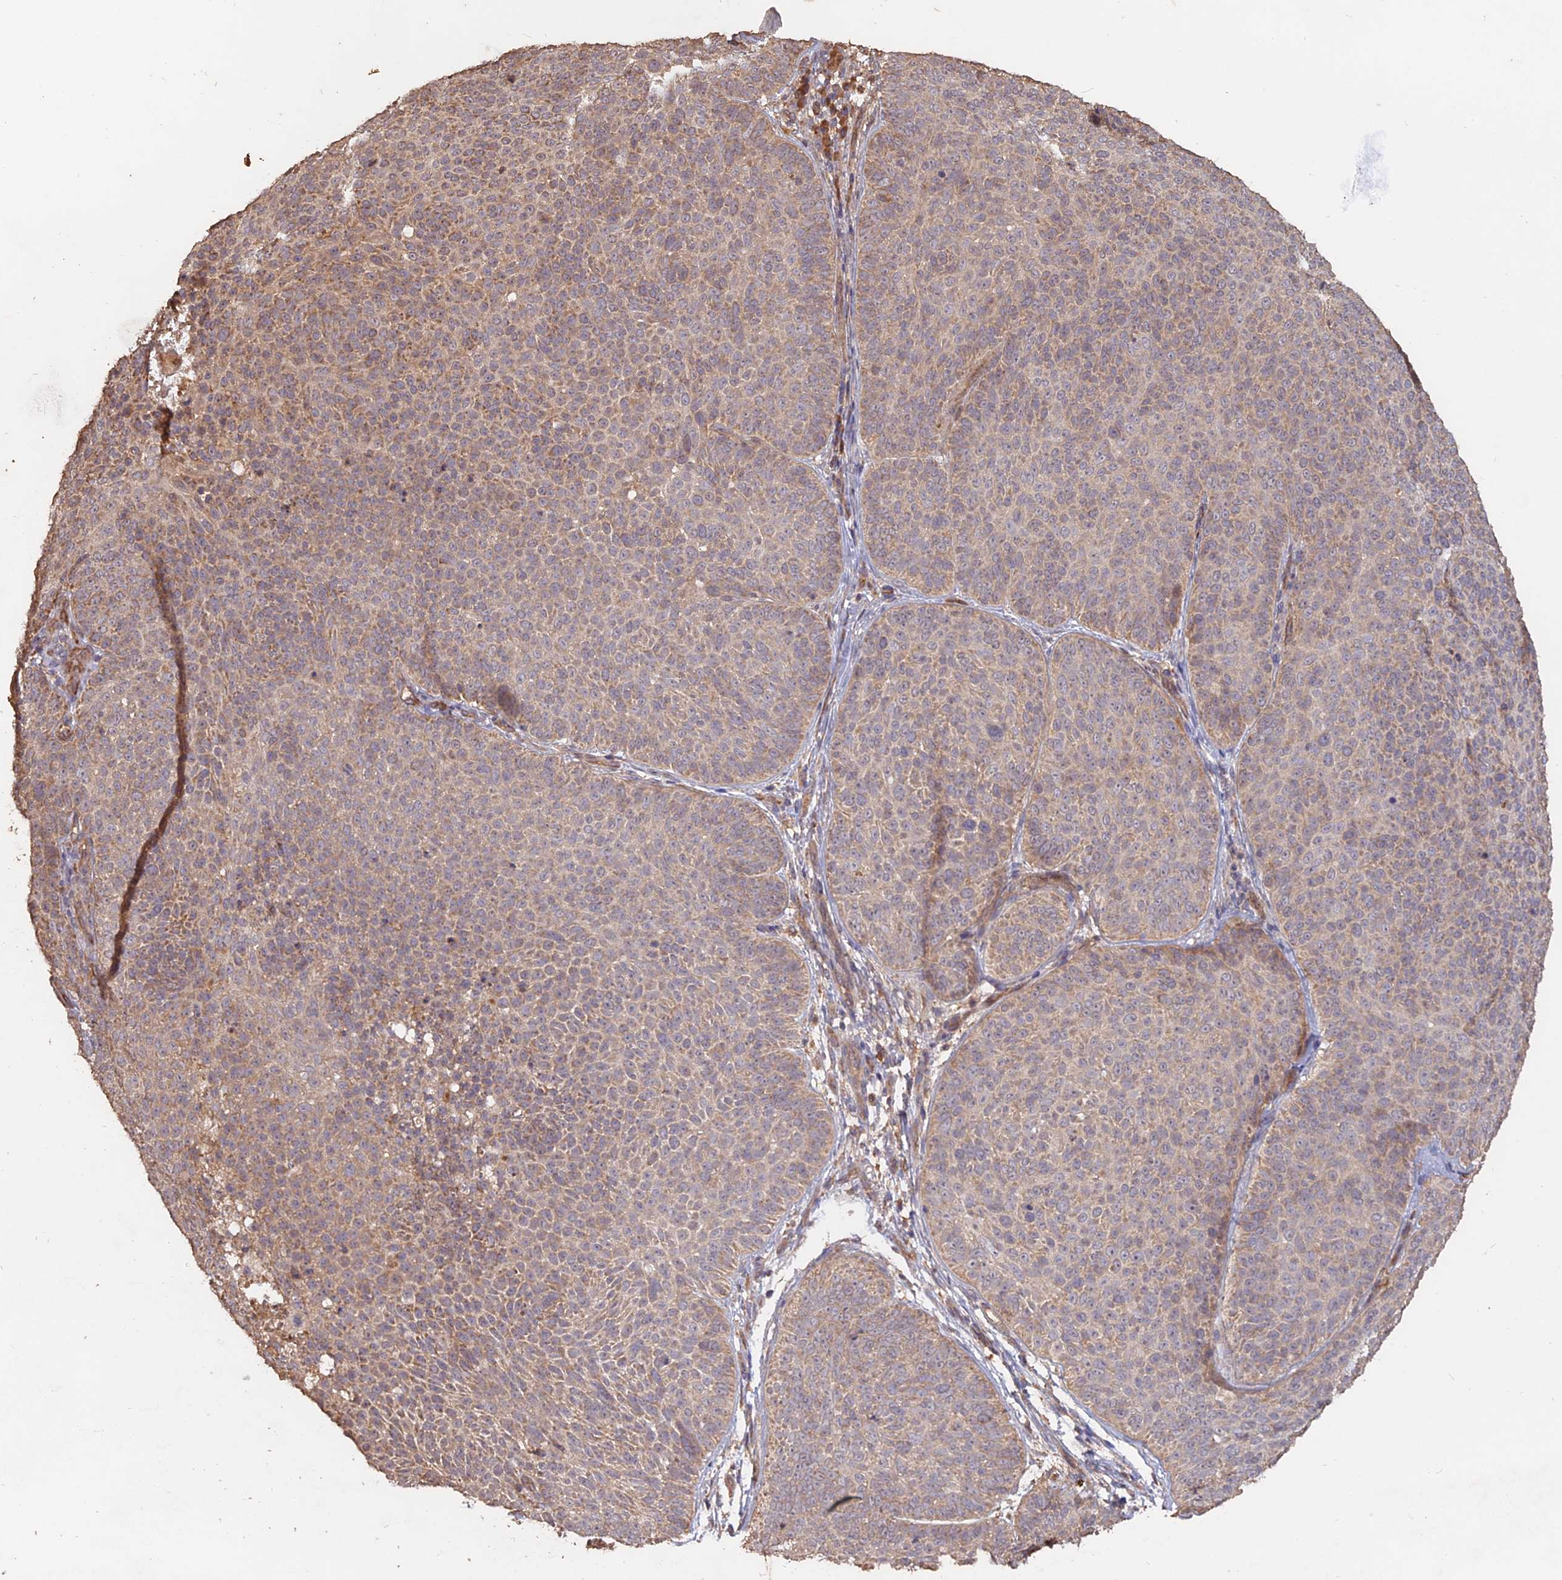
{"staining": {"intensity": "weak", "quantity": ">75%", "location": "cytoplasmic/membranous"}, "tissue": "skin cancer", "cell_type": "Tumor cells", "image_type": "cancer", "snomed": [{"axis": "morphology", "description": "Basal cell carcinoma"}, {"axis": "topography", "description": "Skin"}], "caption": "Skin cancer stained with DAB immunohistochemistry demonstrates low levels of weak cytoplasmic/membranous expression in about >75% of tumor cells.", "gene": "LAYN", "patient": {"sex": "male", "age": 85}}